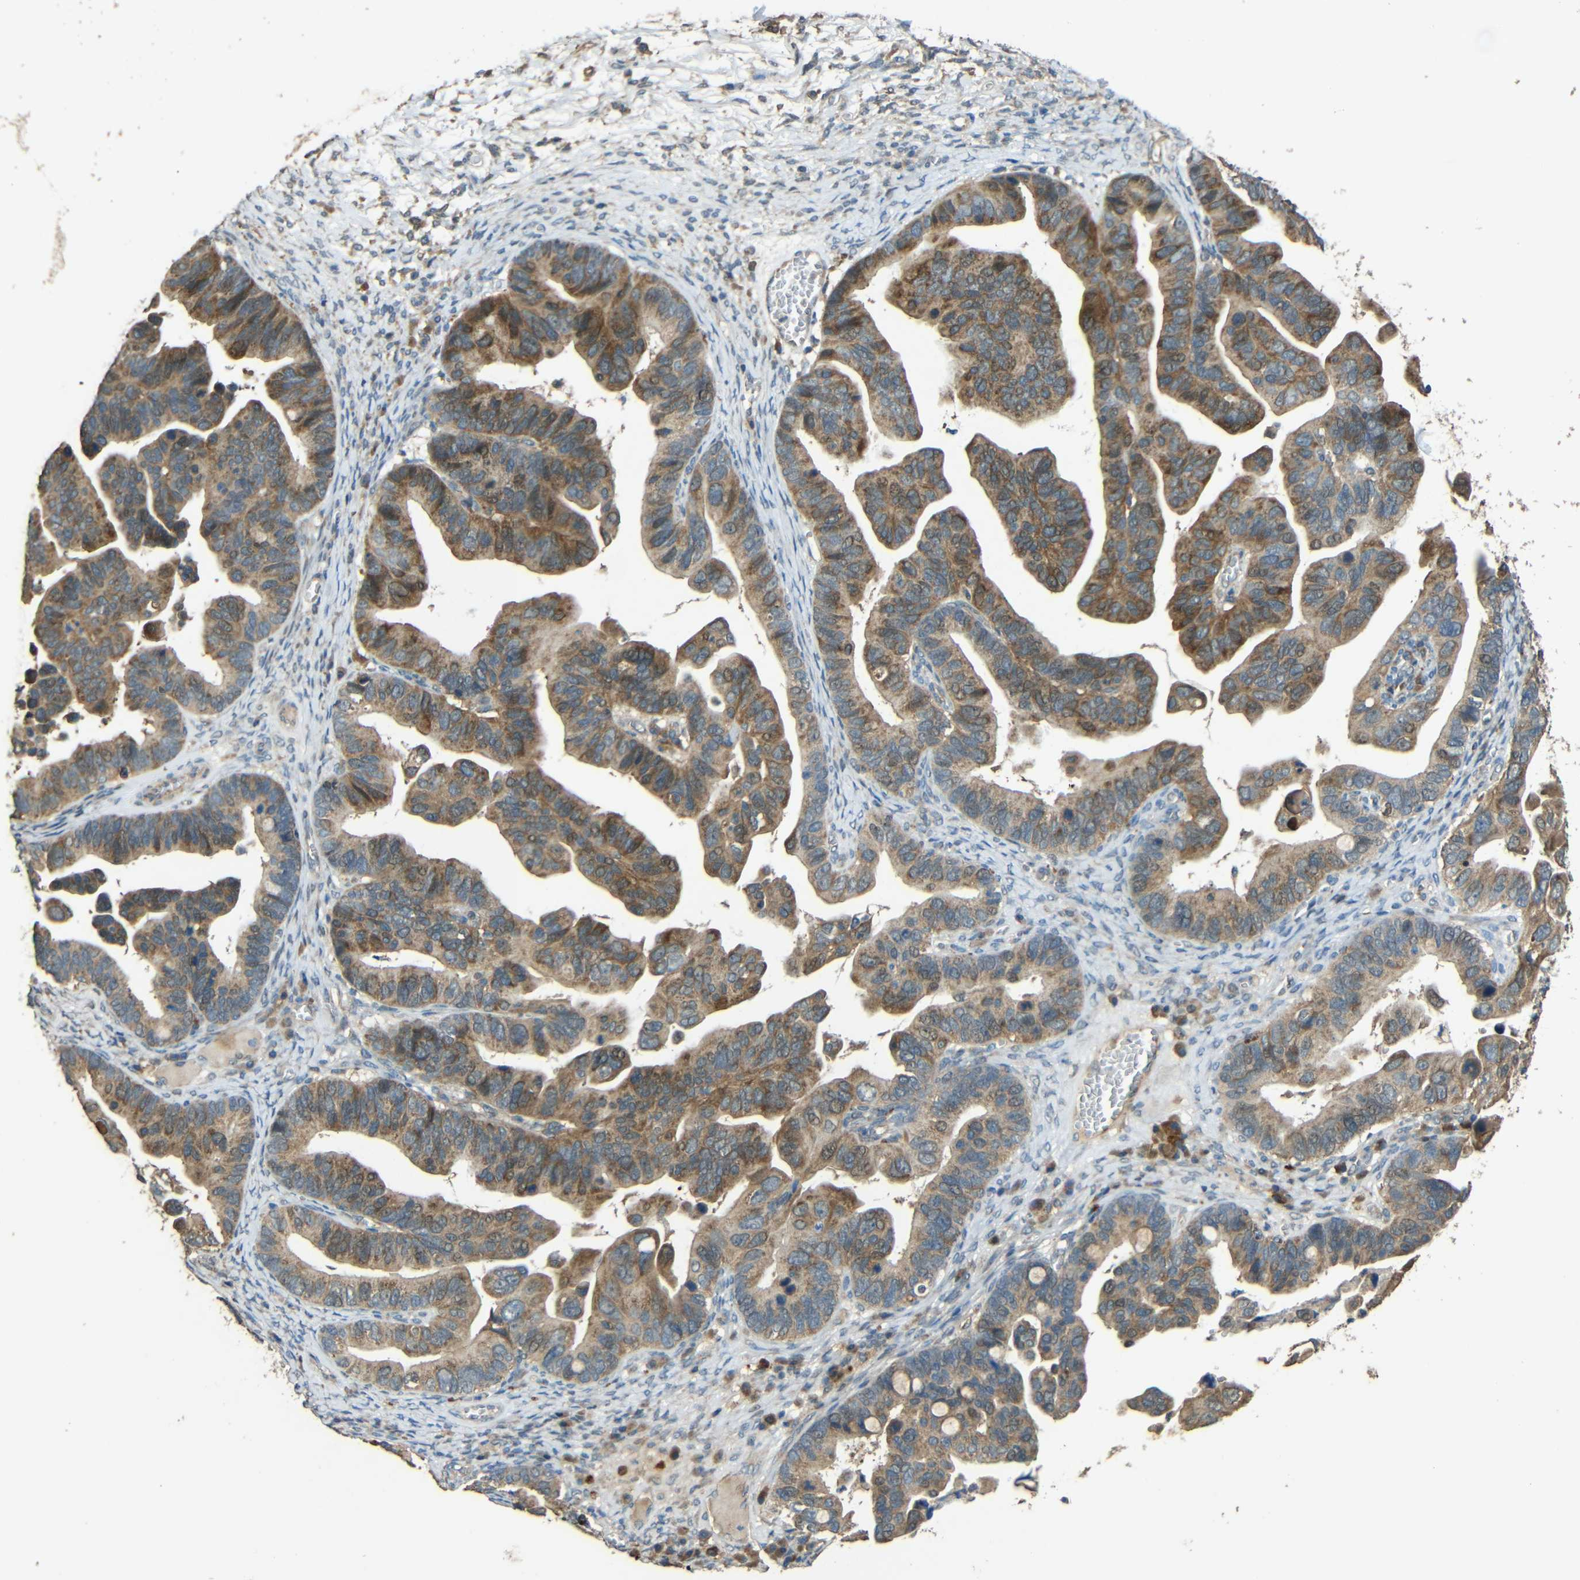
{"staining": {"intensity": "moderate", "quantity": "25%-75%", "location": "cytoplasmic/membranous"}, "tissue": "ovarian cancer", "cell_type": "Tumor cells", "image_type": "cancer", "snomed": [{"axis": "morphology", "description": "Cystadenocarcinoma, serous, NOS"}, {"axis": "topography", "description": "Ovary"}], "caption": "Ovarian cancer (serous cystadenocarcinoma) stained with a brown dye exhibits moderate cytoplasmic/membranous positive positivity in about 25%-75% of tumor cells.", "gene": "ACACA", "patient": {"sex": "female", "age": 56}}